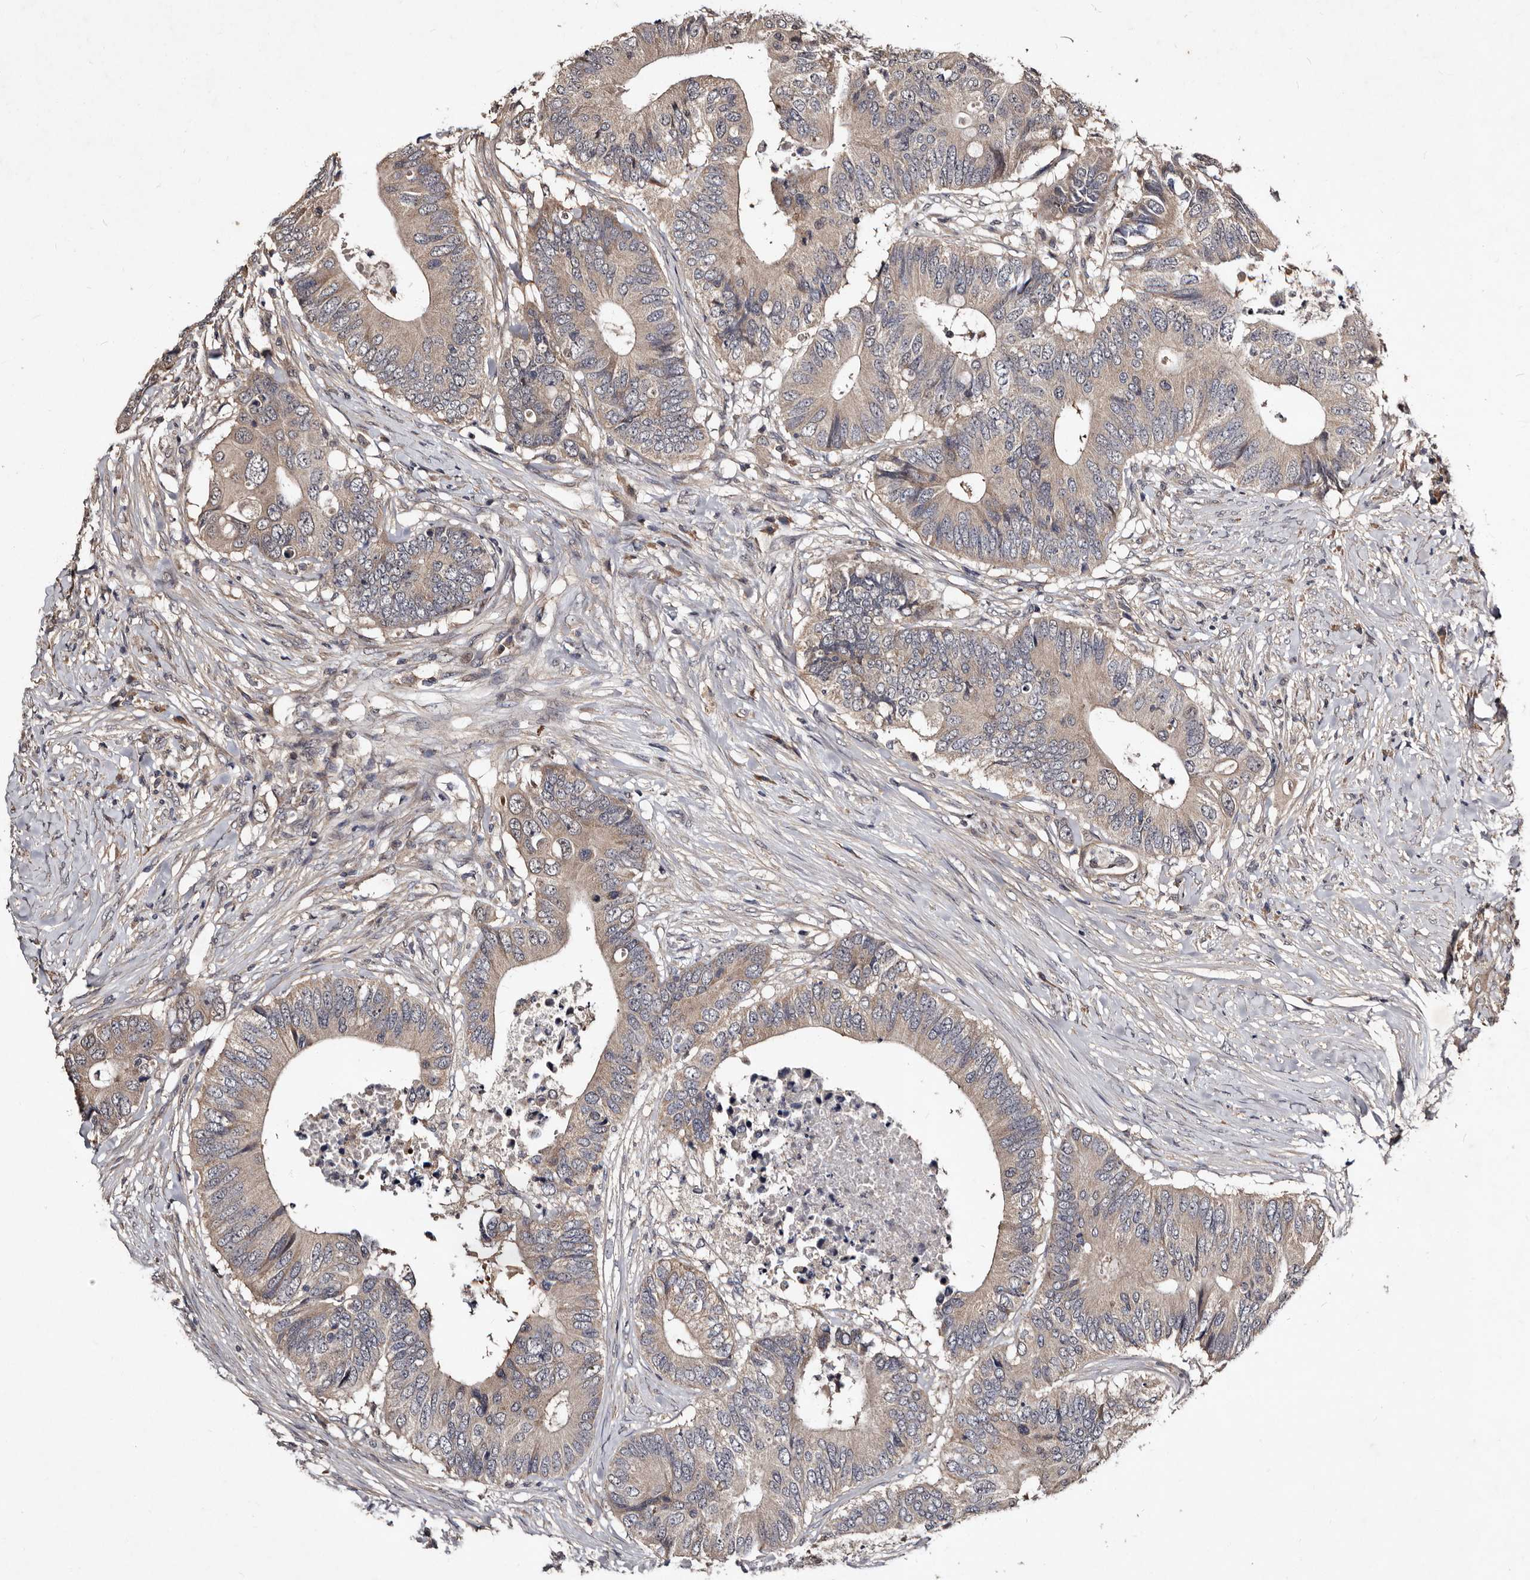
{"staining": {"intensity": "weak", "quantity": "25%-75%", "location": "cytoplasmic/membranous"}, "tissue": "colorectal cancer", "cell_type": "Tumor cells", "image_type": "cancer", "snomed": [{"axis": "morphology", "description": "Adenocarcinoma, NOS"}, {"axis": "topography", "description": "Colon"}], "caption": "Colorectal adenocarcinoma was stained to show a protein in brown. There is low levels of weak cytoplasmic/membranous expression in about 25%-75% of tumor cells.", "gene": "MKRN3", "patient": {"sex": "male", "age": 71}}